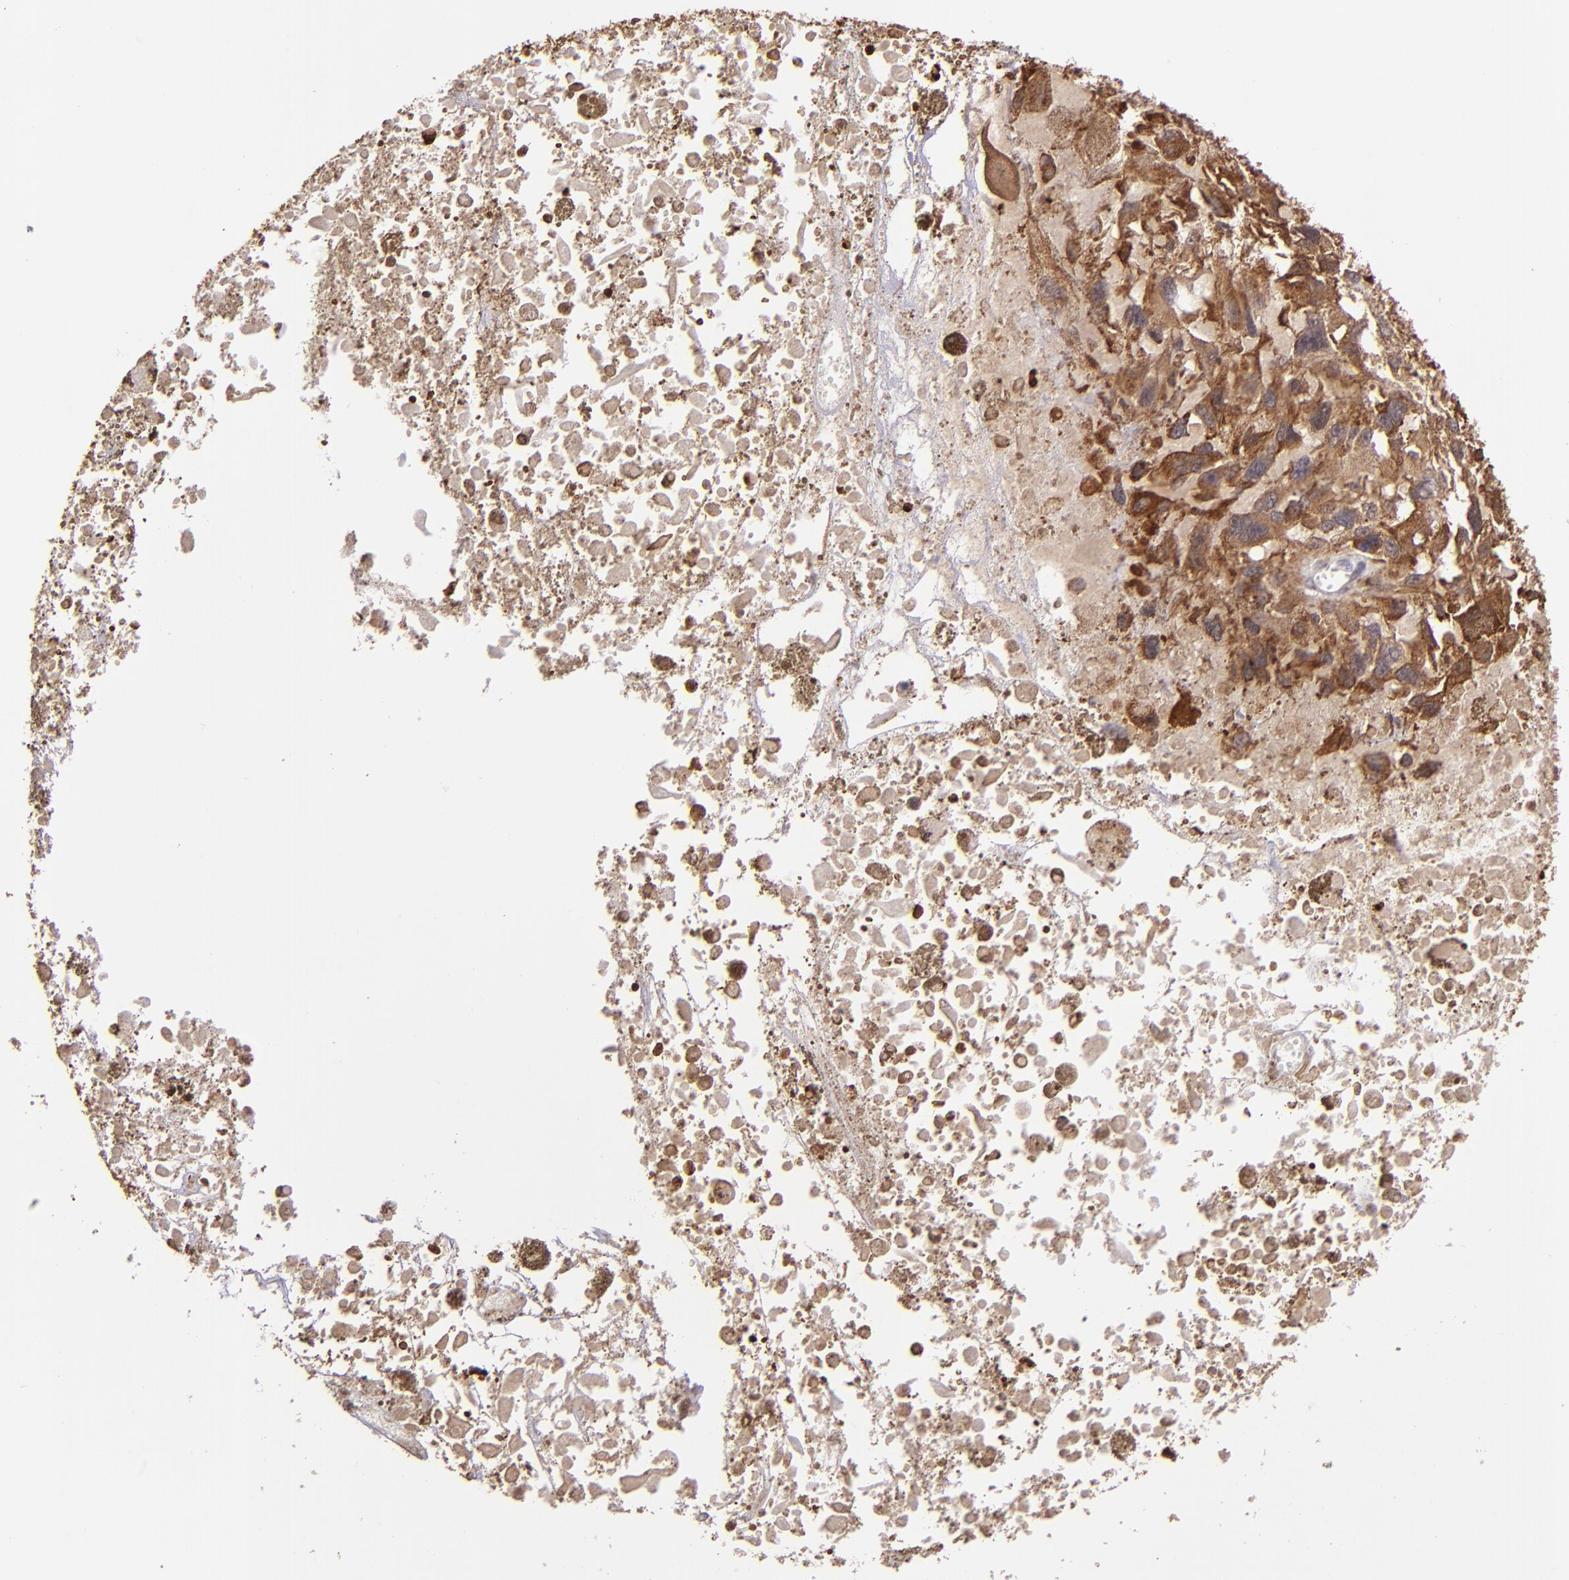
{"staining": {"intensity": "strong", "quantity": ">75%", "location": "cytoplasmic/membranous"}, "tissue": "melanoma", "cell_type": "Tumor cells", "image_type": "cancer", "snomed": [{"axis": "morphology", "description": "Malignant melanoma, Metastatic site"}, {"axis": "topography", "description": "Lymph node"}], "caption": "Protein staining displays strong cytoplasmic/membranous expression in approximately >75% of tumor cells in melanoma. (DAB (3,3'-diaminobenzidine) = brown stain, brightfield microscopy at high magnification).", "gene": "TAF7L", "patient": {"sex": "male", "age": 59}}